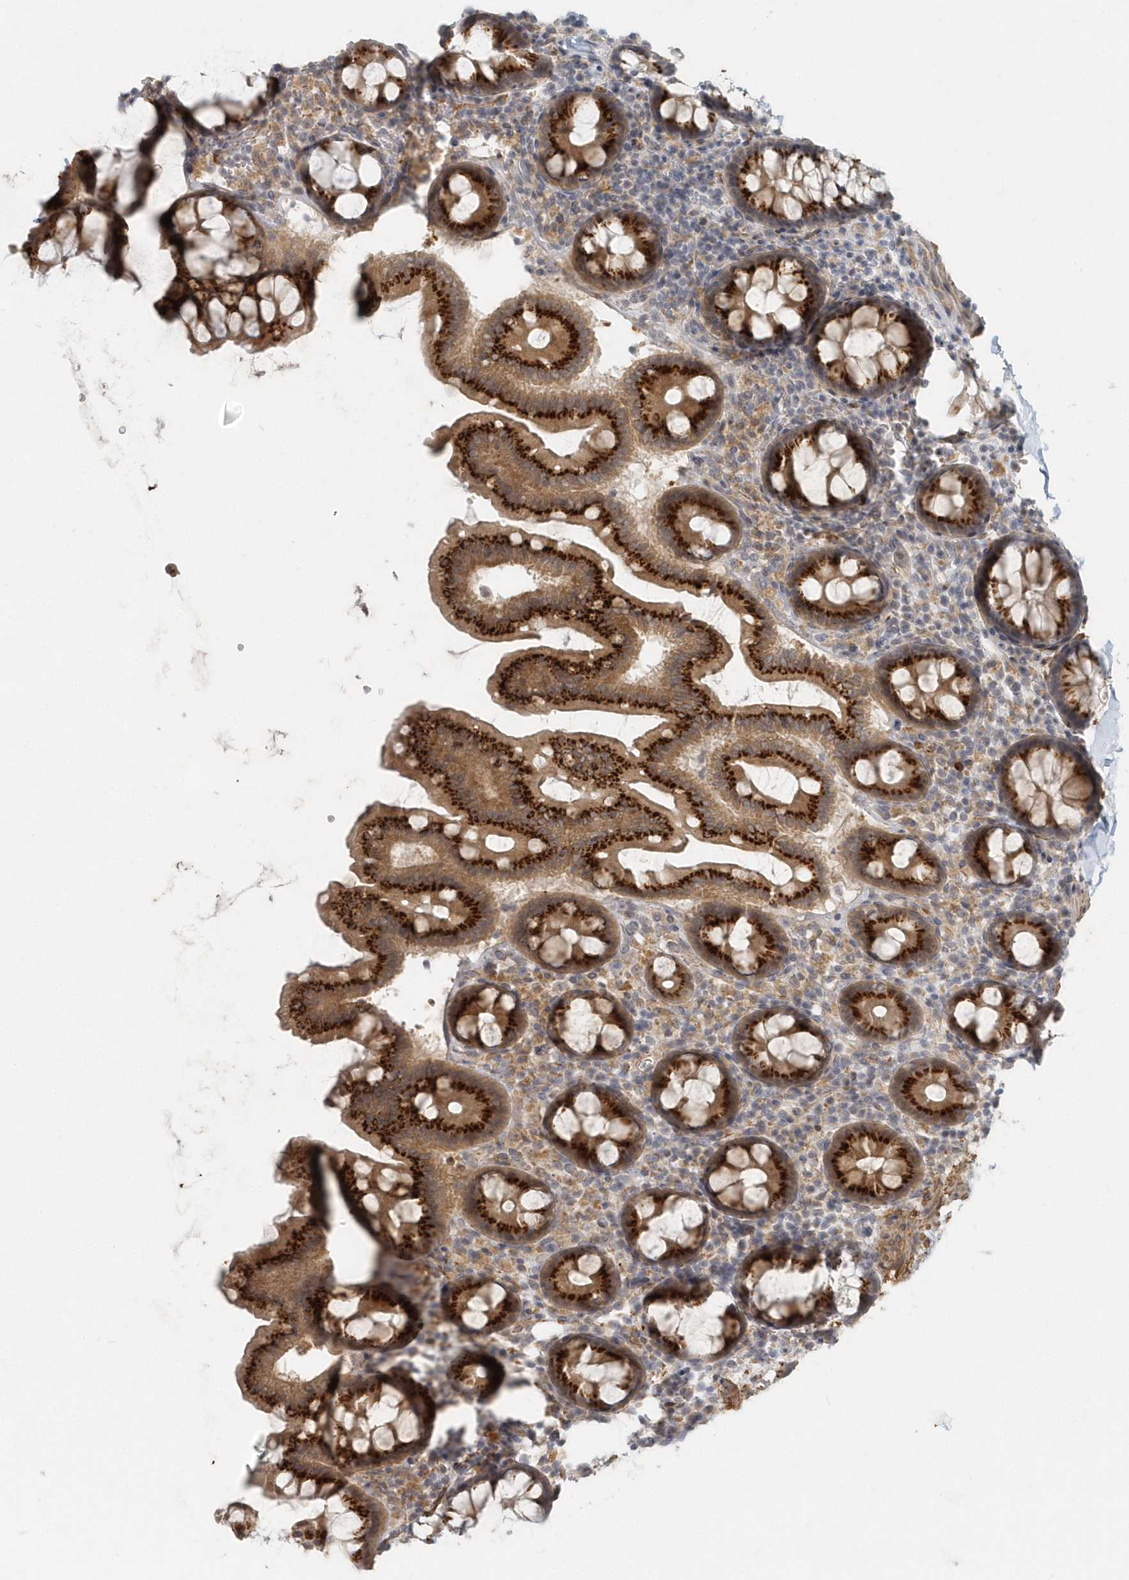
{"staining": {"intensity": "moderate", "quantity": ">75%", "location": "cytoplasmic/membranous"}, "tissue": "colon", "cell_type": "Endothelial cells", "image_type": "normal", "snomed": [{"axis": "morphology", "description": "Normal tissue, NOS"}, {"axis": "topography", "description": "Colon"}], "caption": "DAB (3,3'-diaminobenzidine) immunohistochemical staining of normal human colon shows moderate cytoplasmic/membranous protein staining in approximately >75% of endothelial cells.", "gene": "NAPB", "patient": {"sex": "female", "age": 79}}